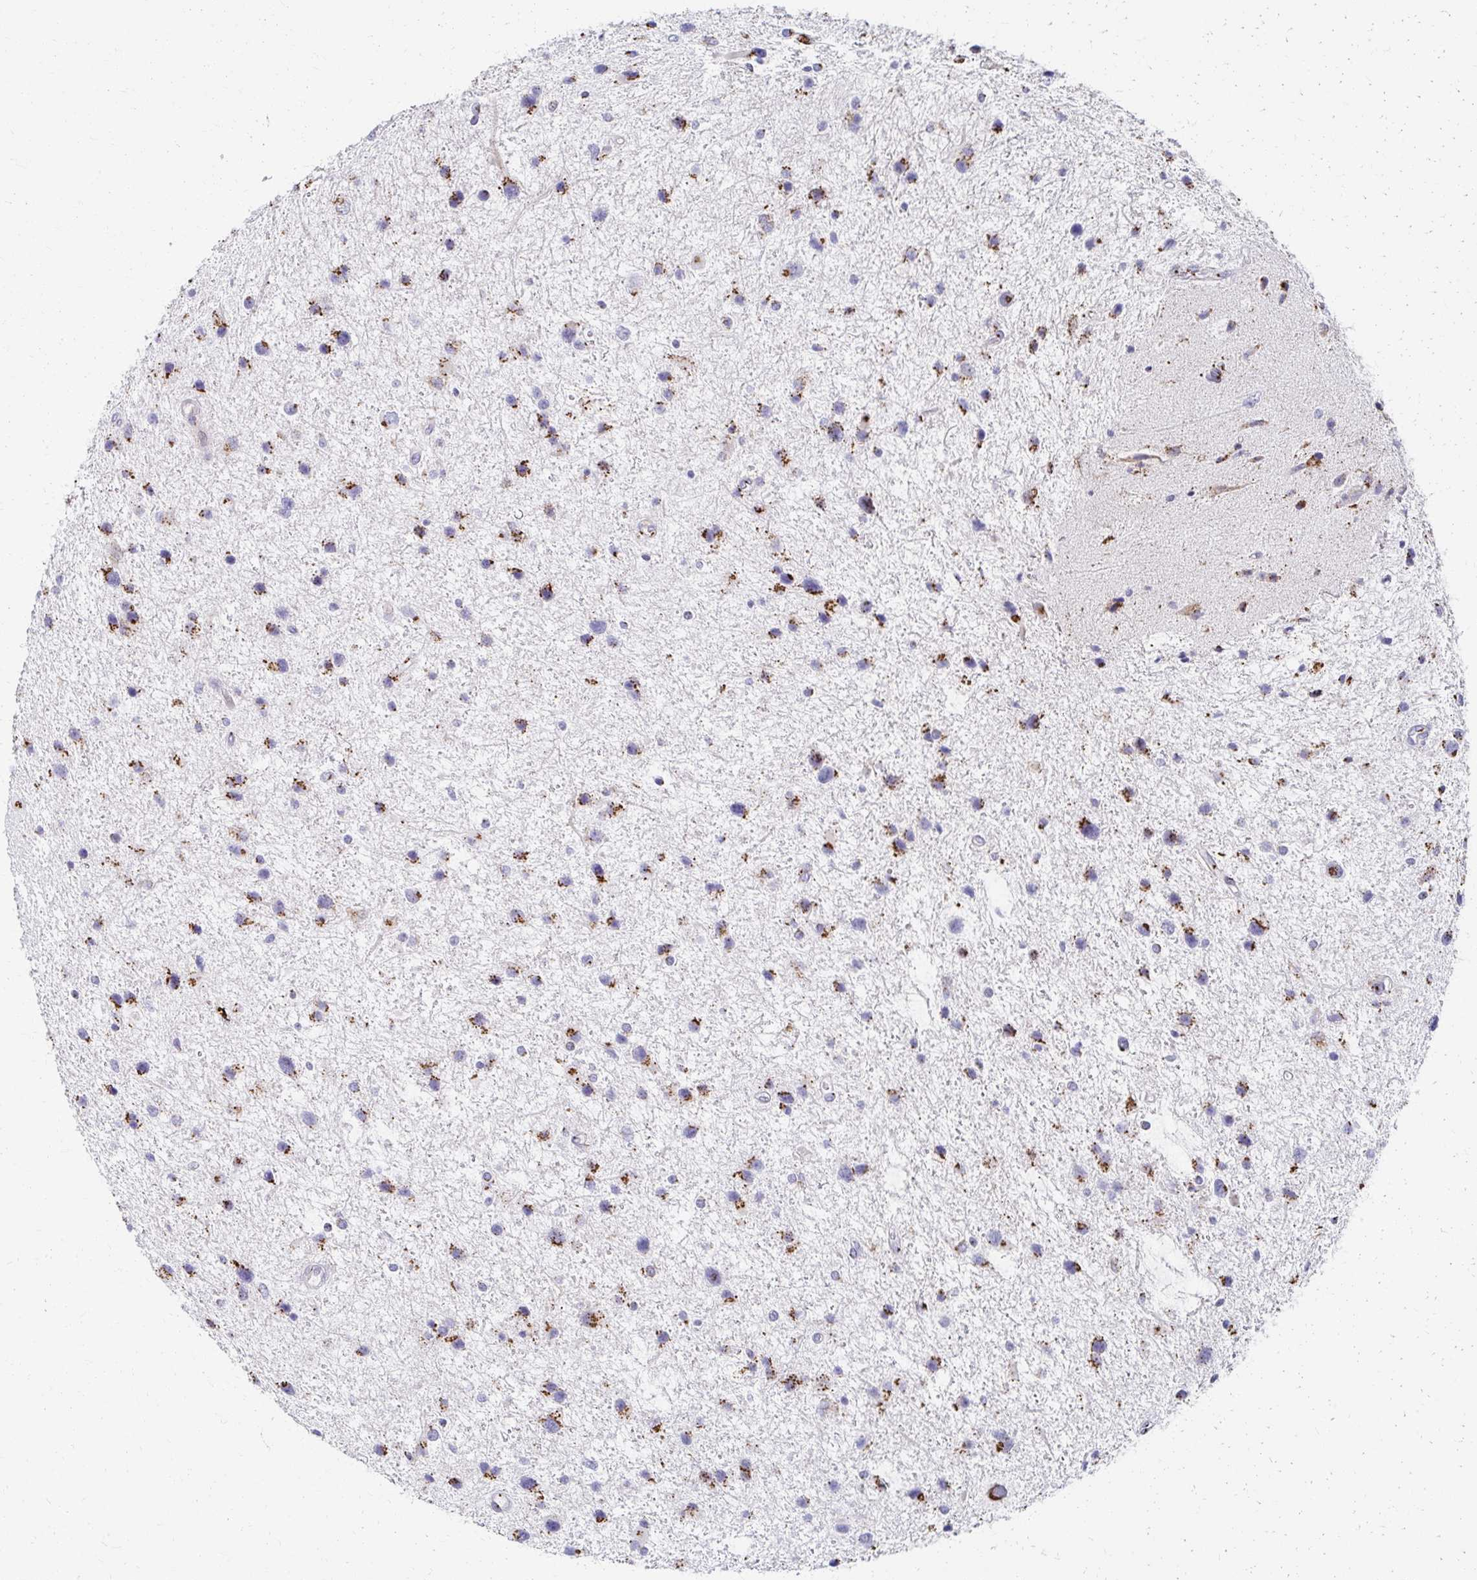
{"staining": {"intensity": "moderate", "quantity": ">75%", "location": "cytoplasmic/membranous"}, "tissue": "glioma", "cell_type": "Tumor cells", "image_type": "cancer", "snomed": [{"axis": "morphology", "description": "Glioma, malignant, Low grade"}, {"axis": "topography", "description": "Brain"}], "caption": "A brown stain labels moderate cytoplasmic/membranous positivity of a protein in glioma tumor cells. The protein of interest is shown in brown color, while the nuclei are stained blue.", "gene": "TM9SF1", "patient": {"sex": "female", "age": 32}}